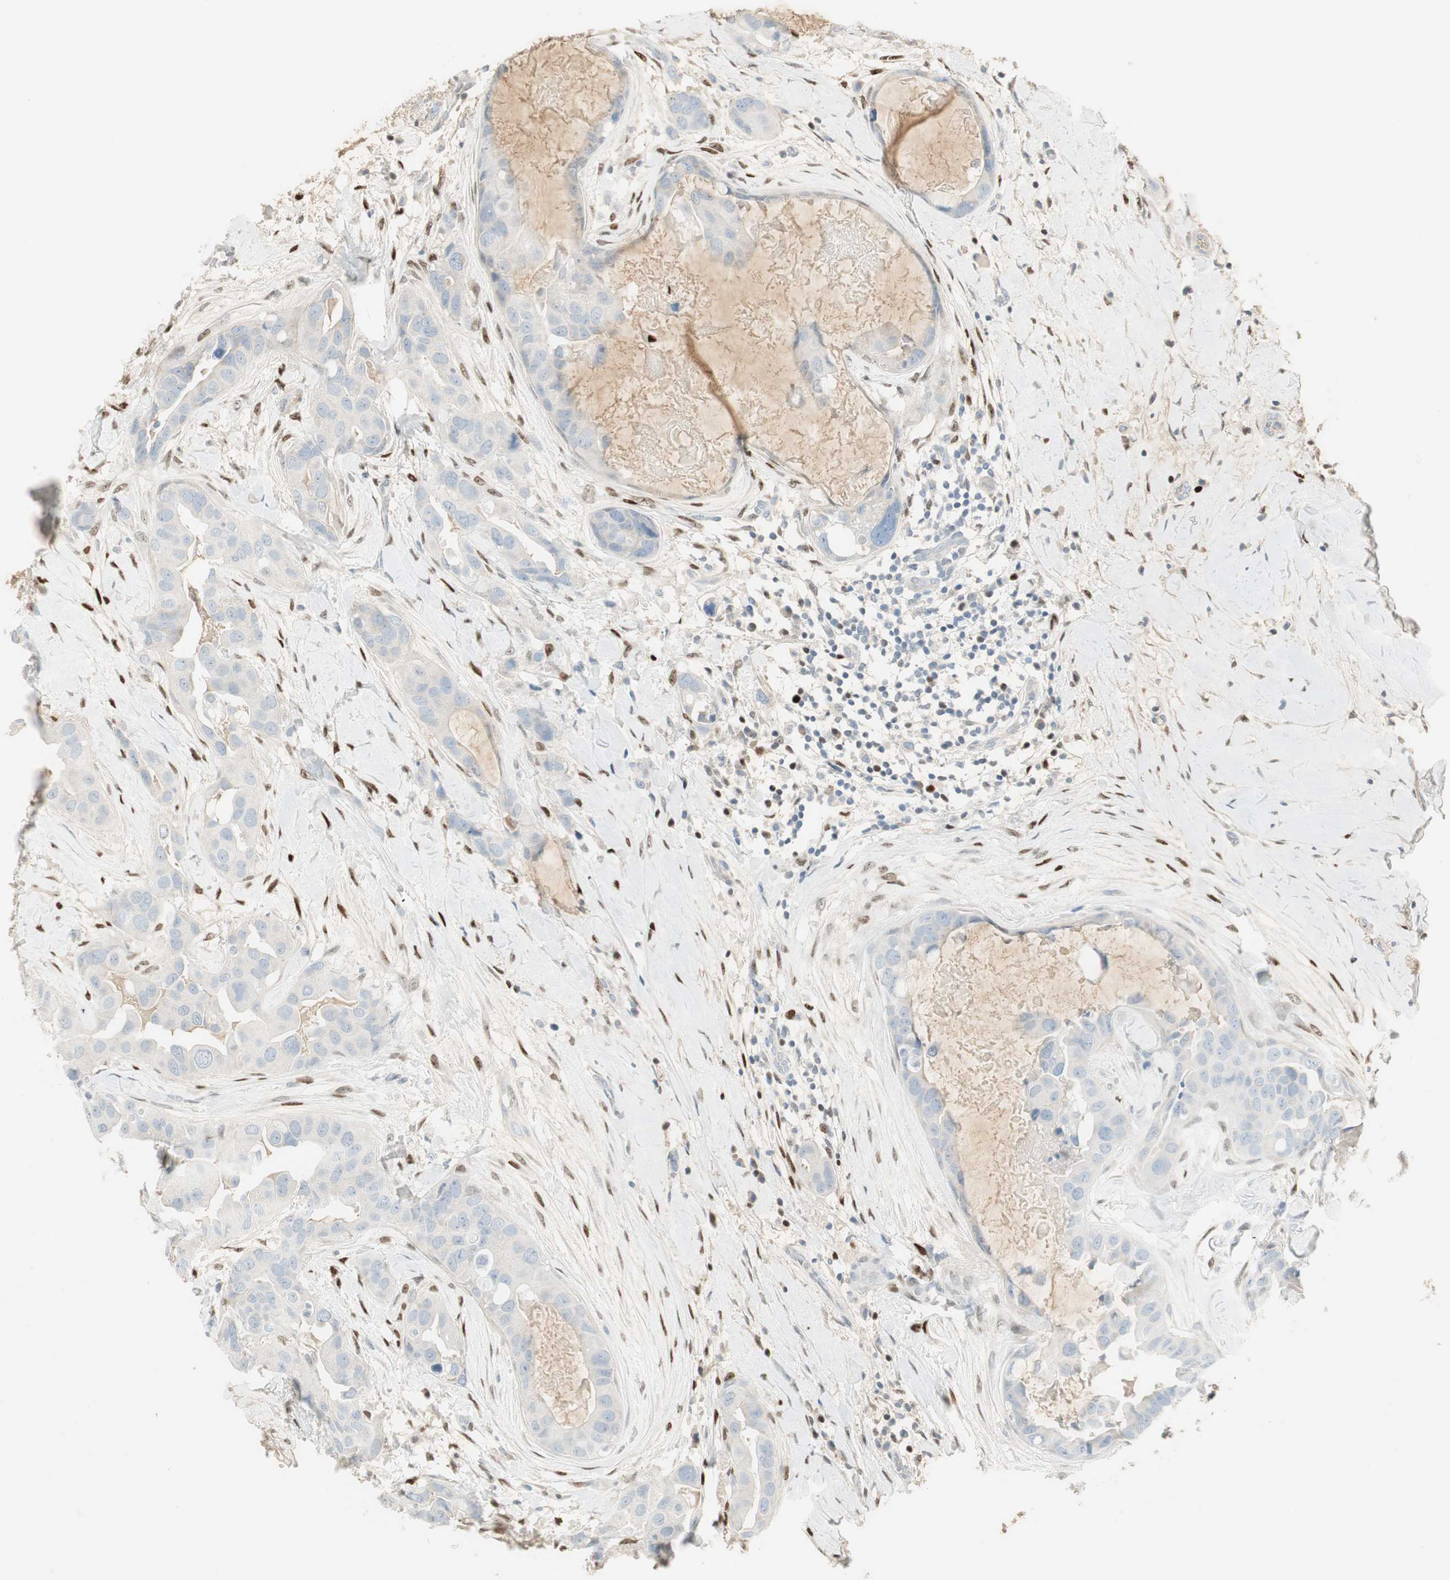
{"staining": {"intensity": "negative", "quantity": "none", "location": "none"}, "tissue": "breast cancer", "cell_type": "Tumor cells", "image_type": "cancer", "snomed": [{"axis": "morphology", "description": "Duct carcinoma"}, {"axis": "topography", "description": "Breast"}], "caption": "IHC micrograph of neoplastic tissue: breast cancer stained with DAB exhibits no significant protein staining in tumor cells.", "gene": "RUNX2", "patient": {"sex": "female", "age": 40}}